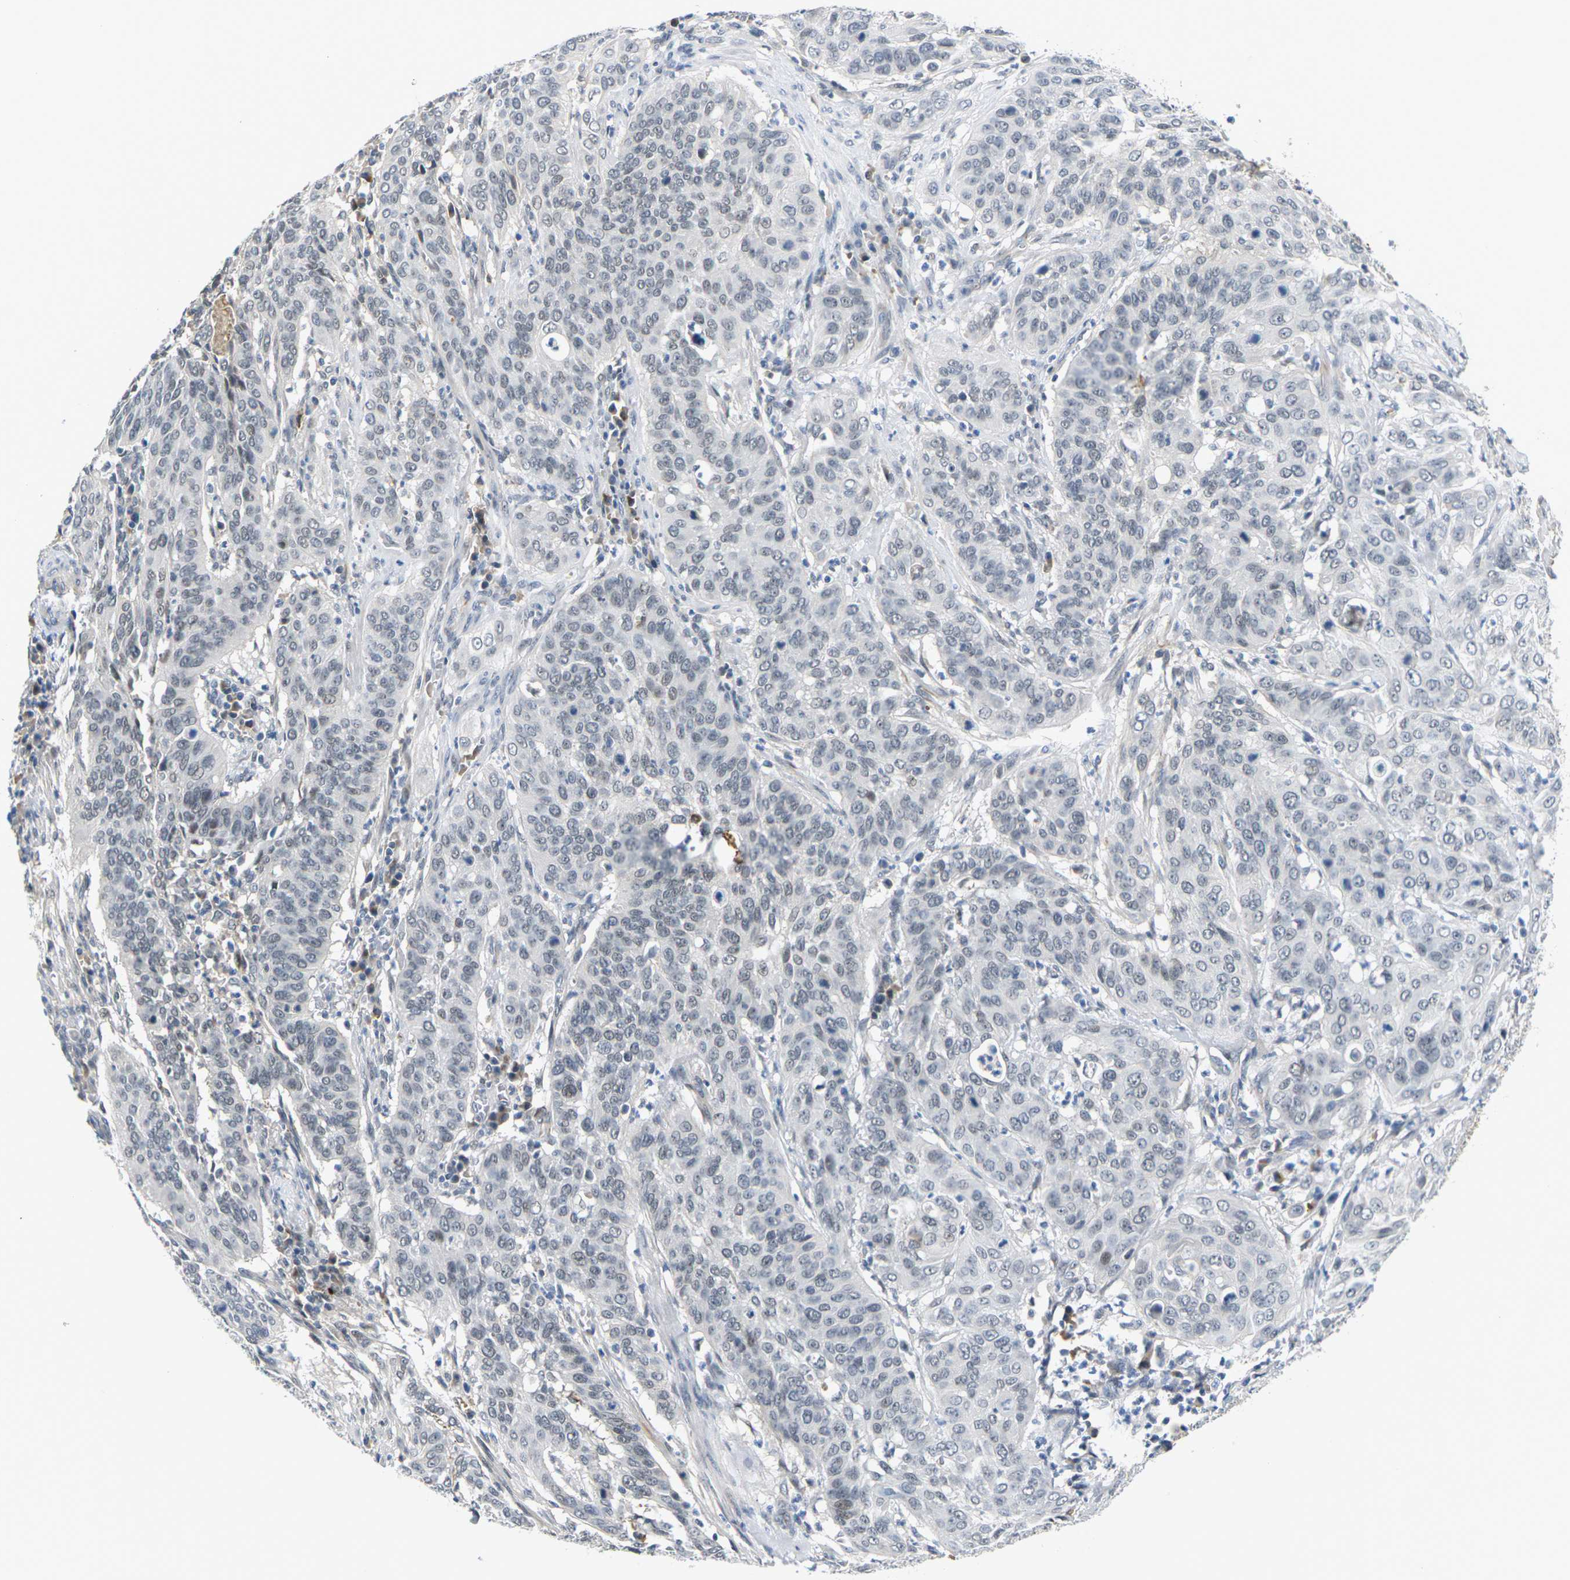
{"staining": {"intensity": "weak", "quantity": "<25%", "location": "nuclear"}, "tissue": "cervical cancer", "cell_type": "Tumor cells", "image_type": "cancer", "snomed": [{"axis": "morphology", "description": "Normal tissue, NOS"}, {"axis": "morphology", "description": "Squamous cell carcinoma, NOS"}, {"axis": "topography", "description": "Cervix"}], "caption": "A high-resolution histopathology image shows immunohistochemistry staining of cervical cancer, which demonstrates no significant expression in tumor cells.", "gene": "PKP2", "patient": {"sex": "female", "age": 39}}